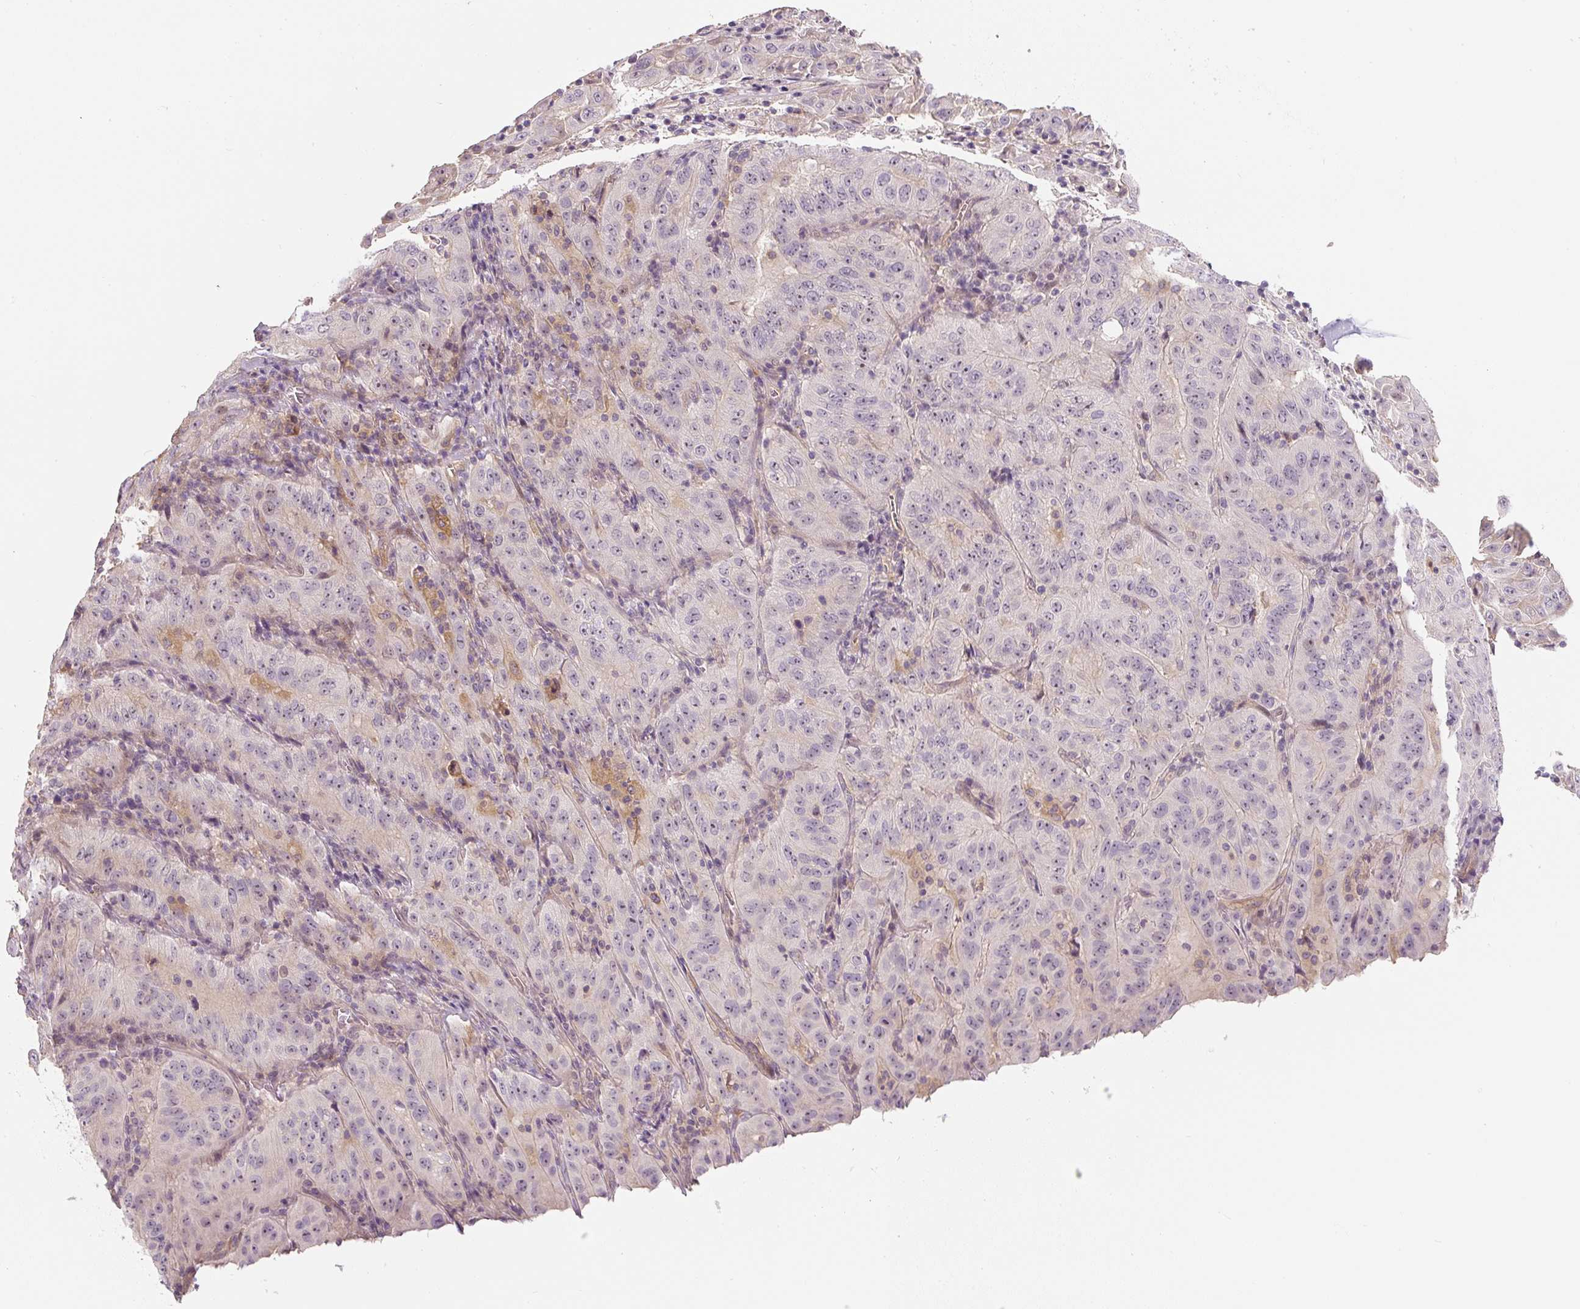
{"staining": {"intensity": "weak", "quantity": "<25%", "location": "nuclear"}, "tissue": "pancreatic cancer", "cell_type": "Tumor cells", "image_type": "cancer", "snomed": [{"axis": "morphology", "description": "Adenocarcinoma, NOS"}, {"axis": "topography", "description": "Pancreas"}], "caption": "A histopathology image of pancreatic cancer (adenocarcinoma) stained for a protein shows no brown staining in tumor cells.", "gene": "PWWP3B", "patient": {"sex": "male", "age": 63}}